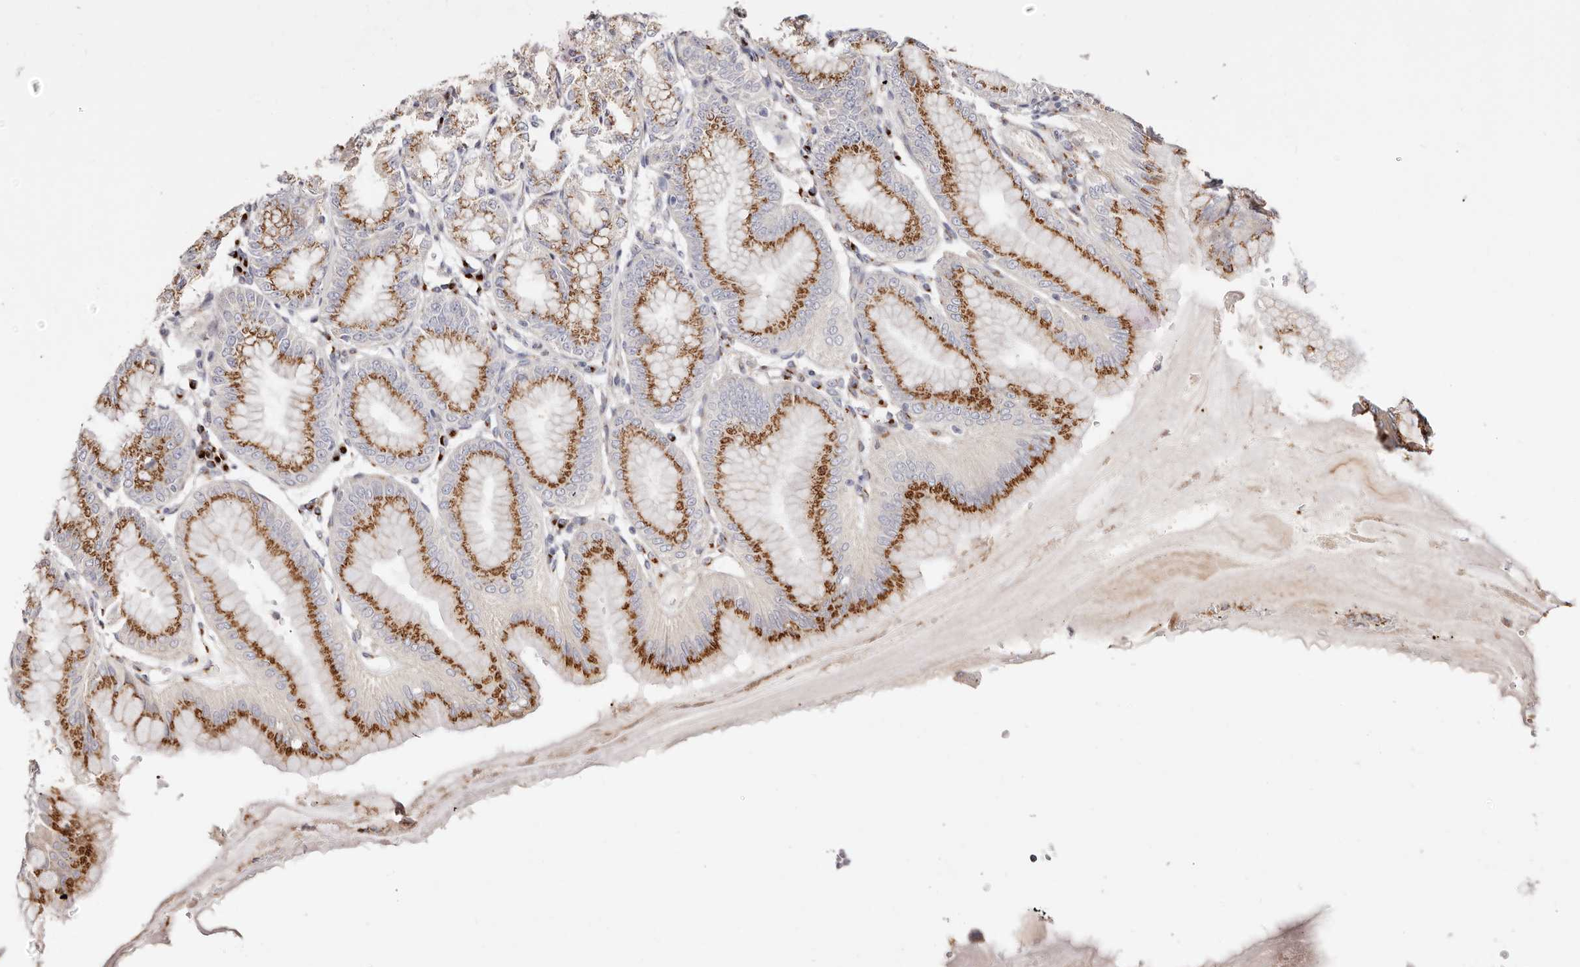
{"staining": {"intensity": "strong", "quantity": ">75%", "location": "cytoplasmic/membranous"}, "tissue": "stomach", "cell_type": "Glandular cells", "image_type": "normal", "snomed": [{"axis": "morphology", "description": "Normal tissue, NOS"}, {"axis": "topography", "description": "Stomach, lower"}], "caption": "Approximately >75% of glandular cells in normal human stomach exhibit strong cytoplasmic/membranous protein positivity as visualized by brown immunohistochemical staining.", "gene": "MAPK6", "patient": {"sex": "male", "age": 71}}